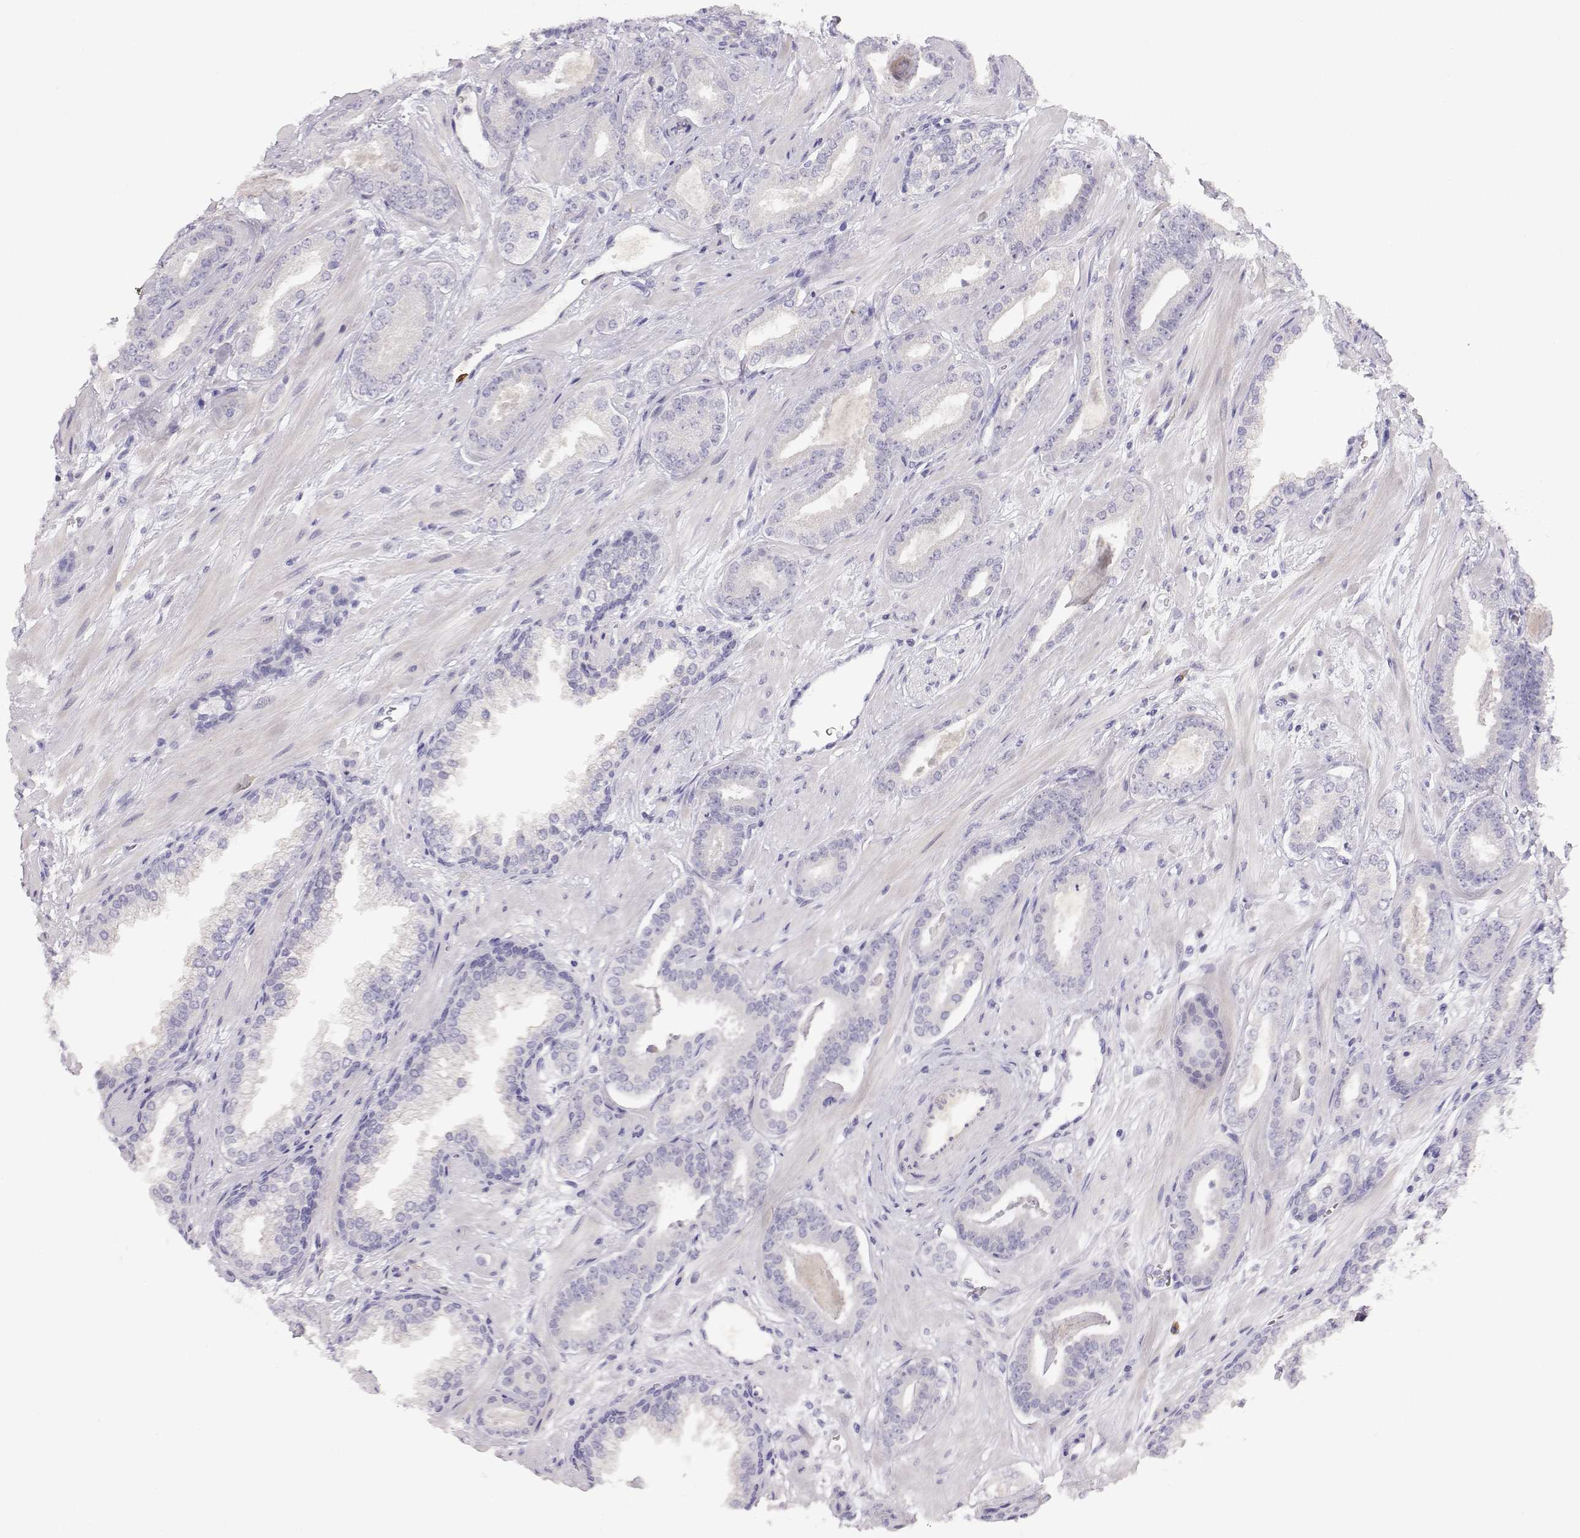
{"staining": {"intensity": "negative", "quantity": "none", "location": "none"}, "tissue": "prostate cancer", "cell_type": "Tumor cells", "image_type": "cancer", "snomed": [{"axis": "morphology", "description": "Adenocarcinoma, Low grade"}, {"axis": "topography", "description": "Prostate"}], "caption": "IHC histopathology image of prostate cancer (low-grade adenocarcinoma) stained for a protein (brown), which shows no positivity in tumor cells. (DAB immunohistochemistry, high magnification).", "gene": "CDHR1", "patient": {"sex": "male", "age": 61}}